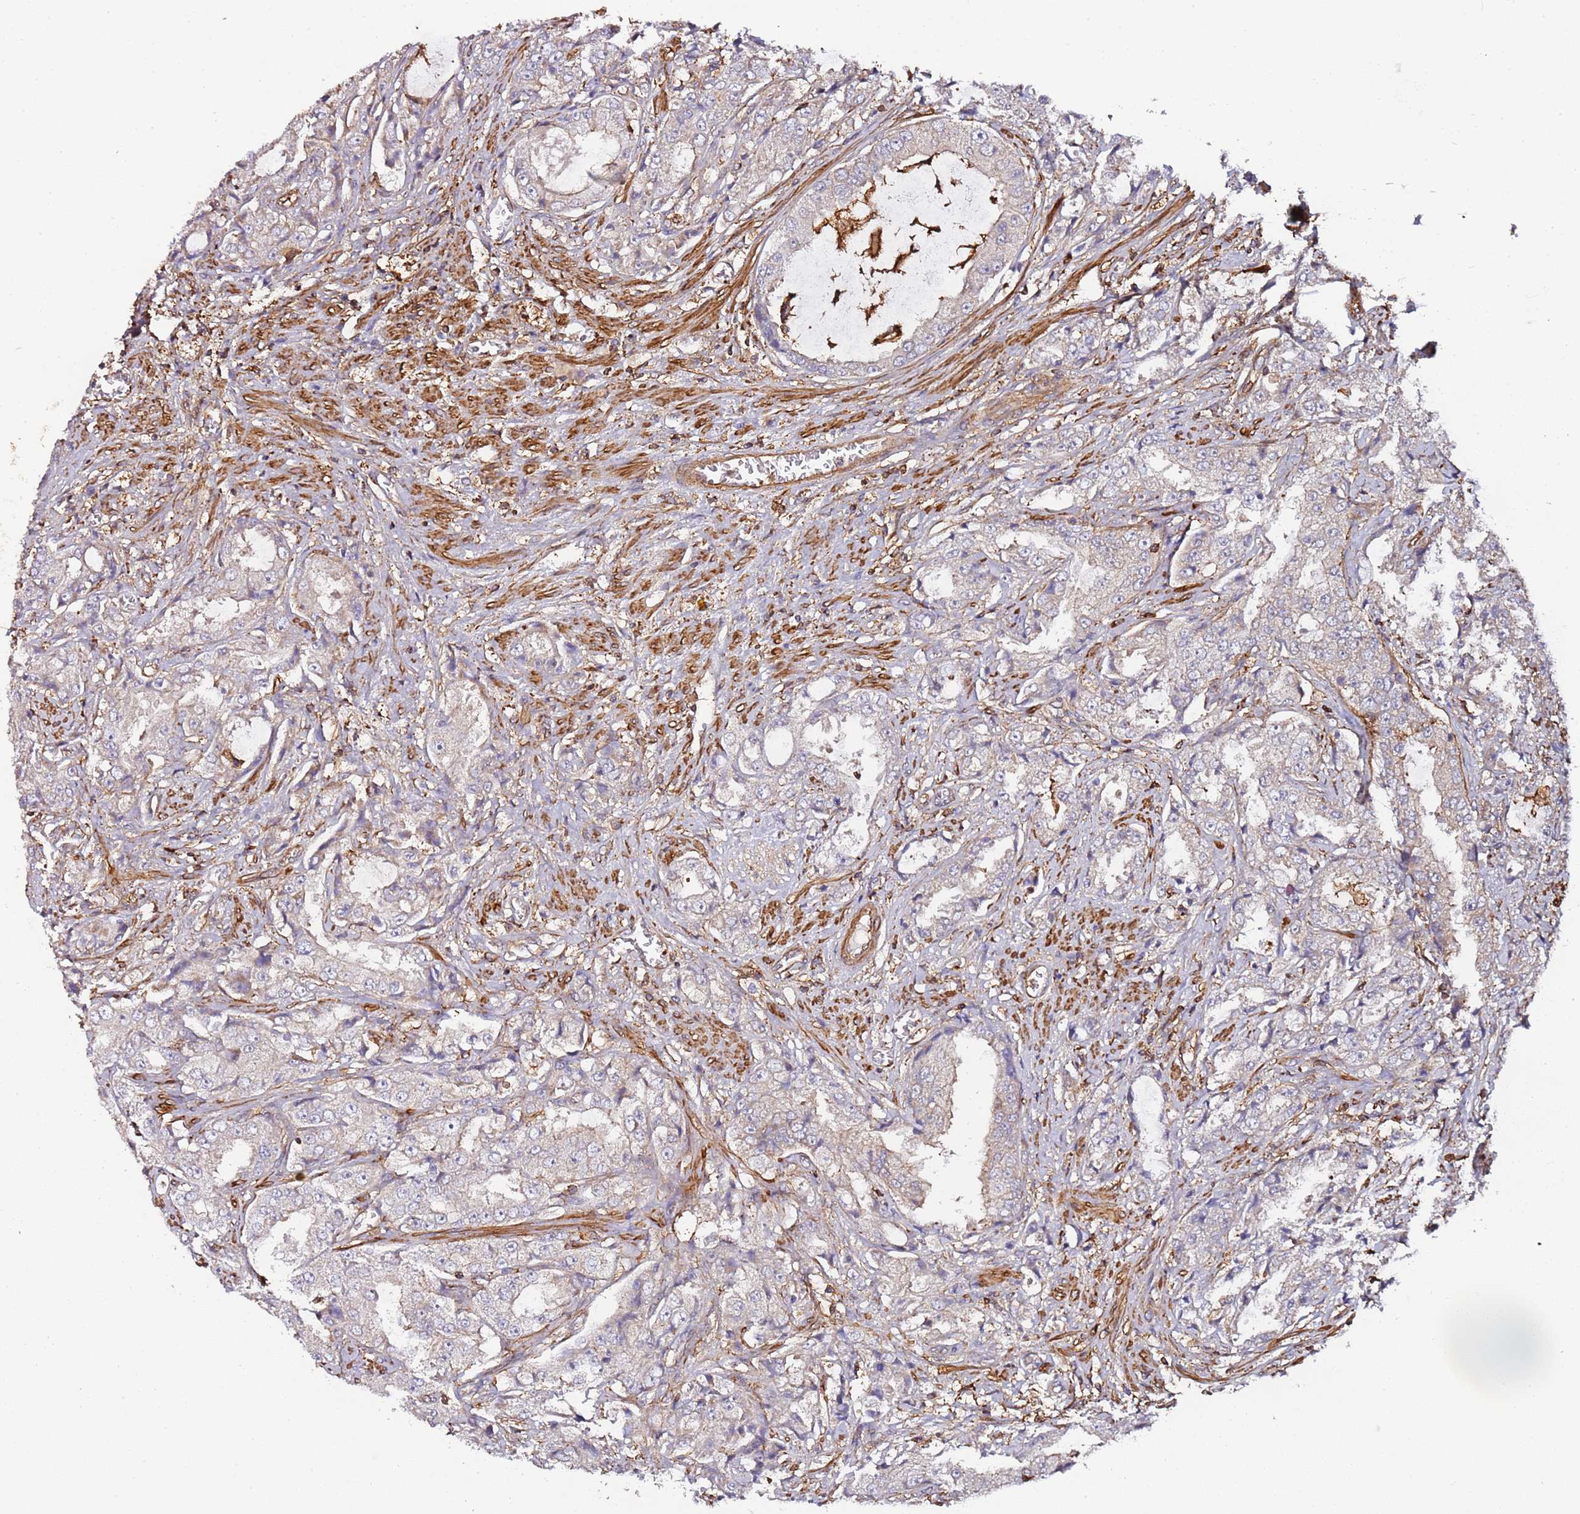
{"staining": {"intensity": "negative", "quantity": "none", "location": "none"}, "tissue": "prostate cancer", "cell_type": "Tumor cells", "image_type": "cancer", "snomed": [{"axis": "morphology", "description": "Adenocarcinoma, High grade"}, {"axis": "topography", "description": "Prostate"}], "caption": "This is an immunohistochemistry (IHC) photomicrograph of human adenocarcinoma (high-grade) (prostate). There is no positivity in tumor cells.", "gene": "CYP2U1", "patient": {"sex": "male", "age": 73}}